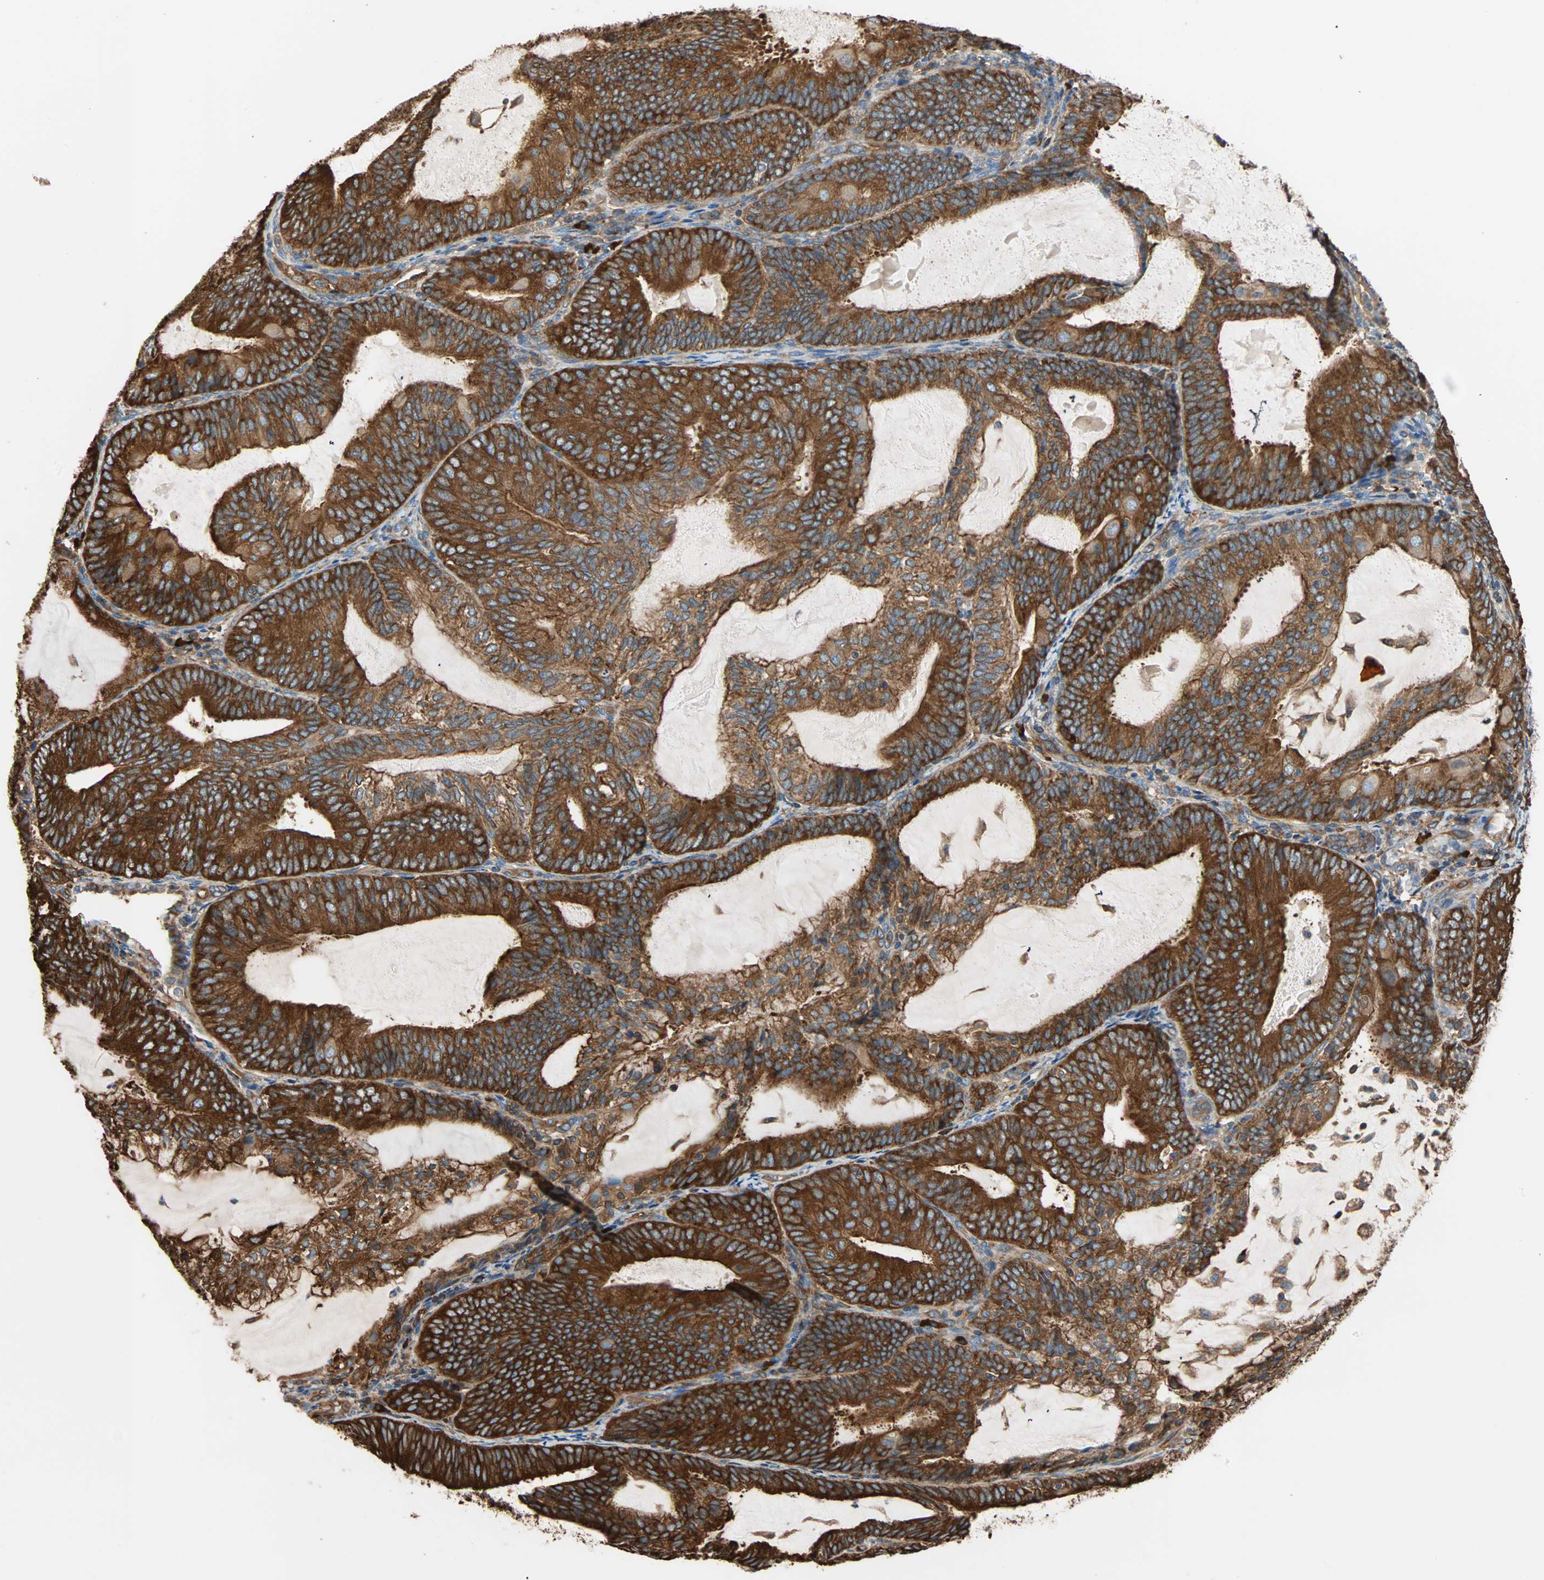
{"staining": {"intensity": "strong", "quantity": ">75%", "location": "cytoplasmic/membranous"}, "tissue": "endometrial cancer", "cell_type": "Tumor cells", "image_type": "cancer", "snomed": [{"axis": "morphology", "description": "Adenocarcinoma, NOS"}, {"axis": "topography", "description": "Endometrium"}], "caption": "This is a histology image of immunohistochemistry (IHC) staining of endometrial adenocarcinoma, which shows strong positivity in the cytoplasmic/membranous of tumor cells.", "gene": "EEF2", "patient": {"sex": "female", "age": 81}}